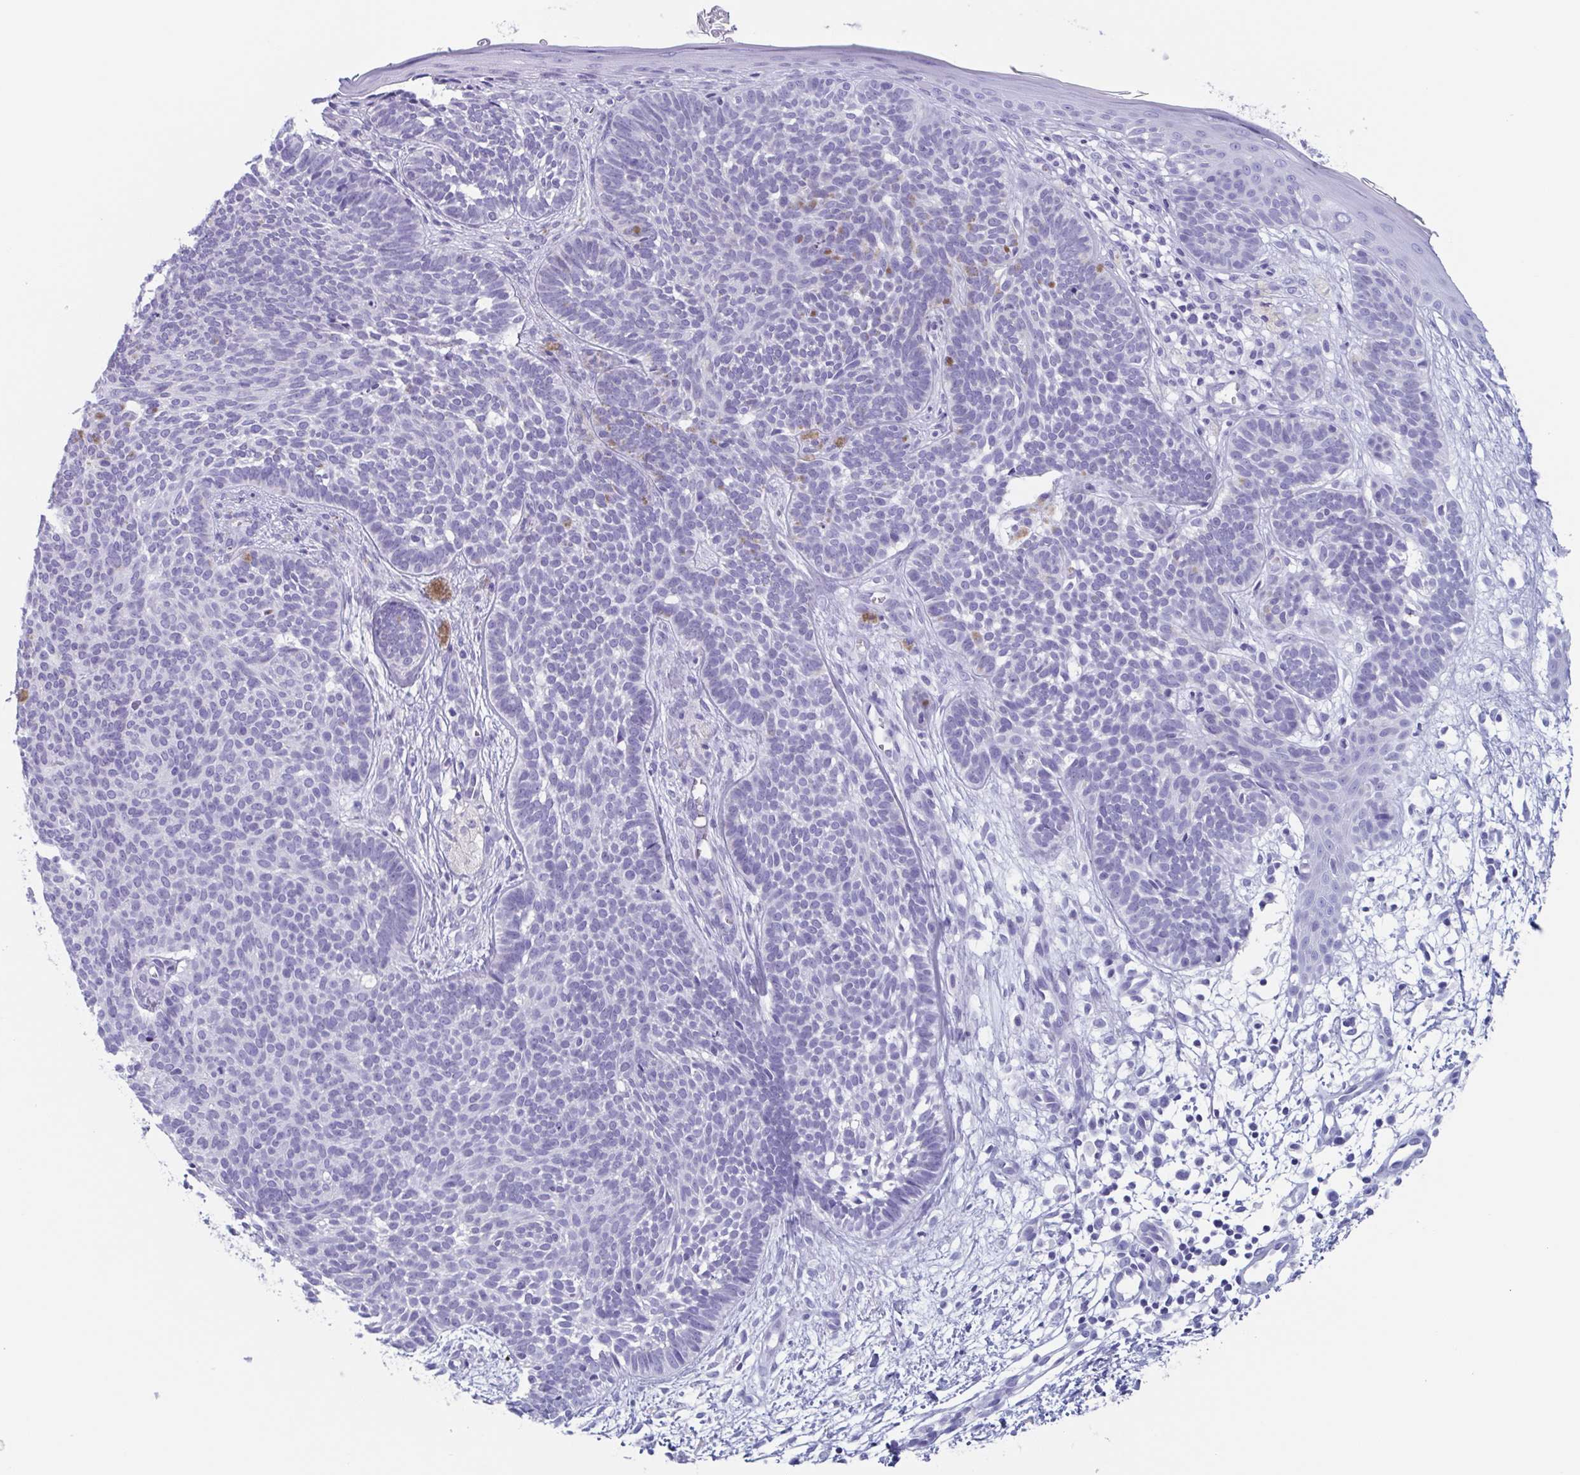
{"staining": {"intensity": "negative", "quantity": "none", "location": "none"}, "tissue": "skin cancer", "cell_type": "Tumor cells", "image_type": "cancer", "snomed": [{"axis": "morphology", "description": "Basal cell carcinoma"}, {"axis": "topography", "description": "Skin"}], "caption": "Immunohistochemistry (IHC) of skin basal cell carcinoma shows no expression in tumor cells. Brightfield microscopy of IHC stained with DAB (3,3'-diaminobenzidine) (brown) and hematoxylin (blue), captured at high magnification.", "gene": "BPI", "patient": {"sex": "female", "age": 85}}